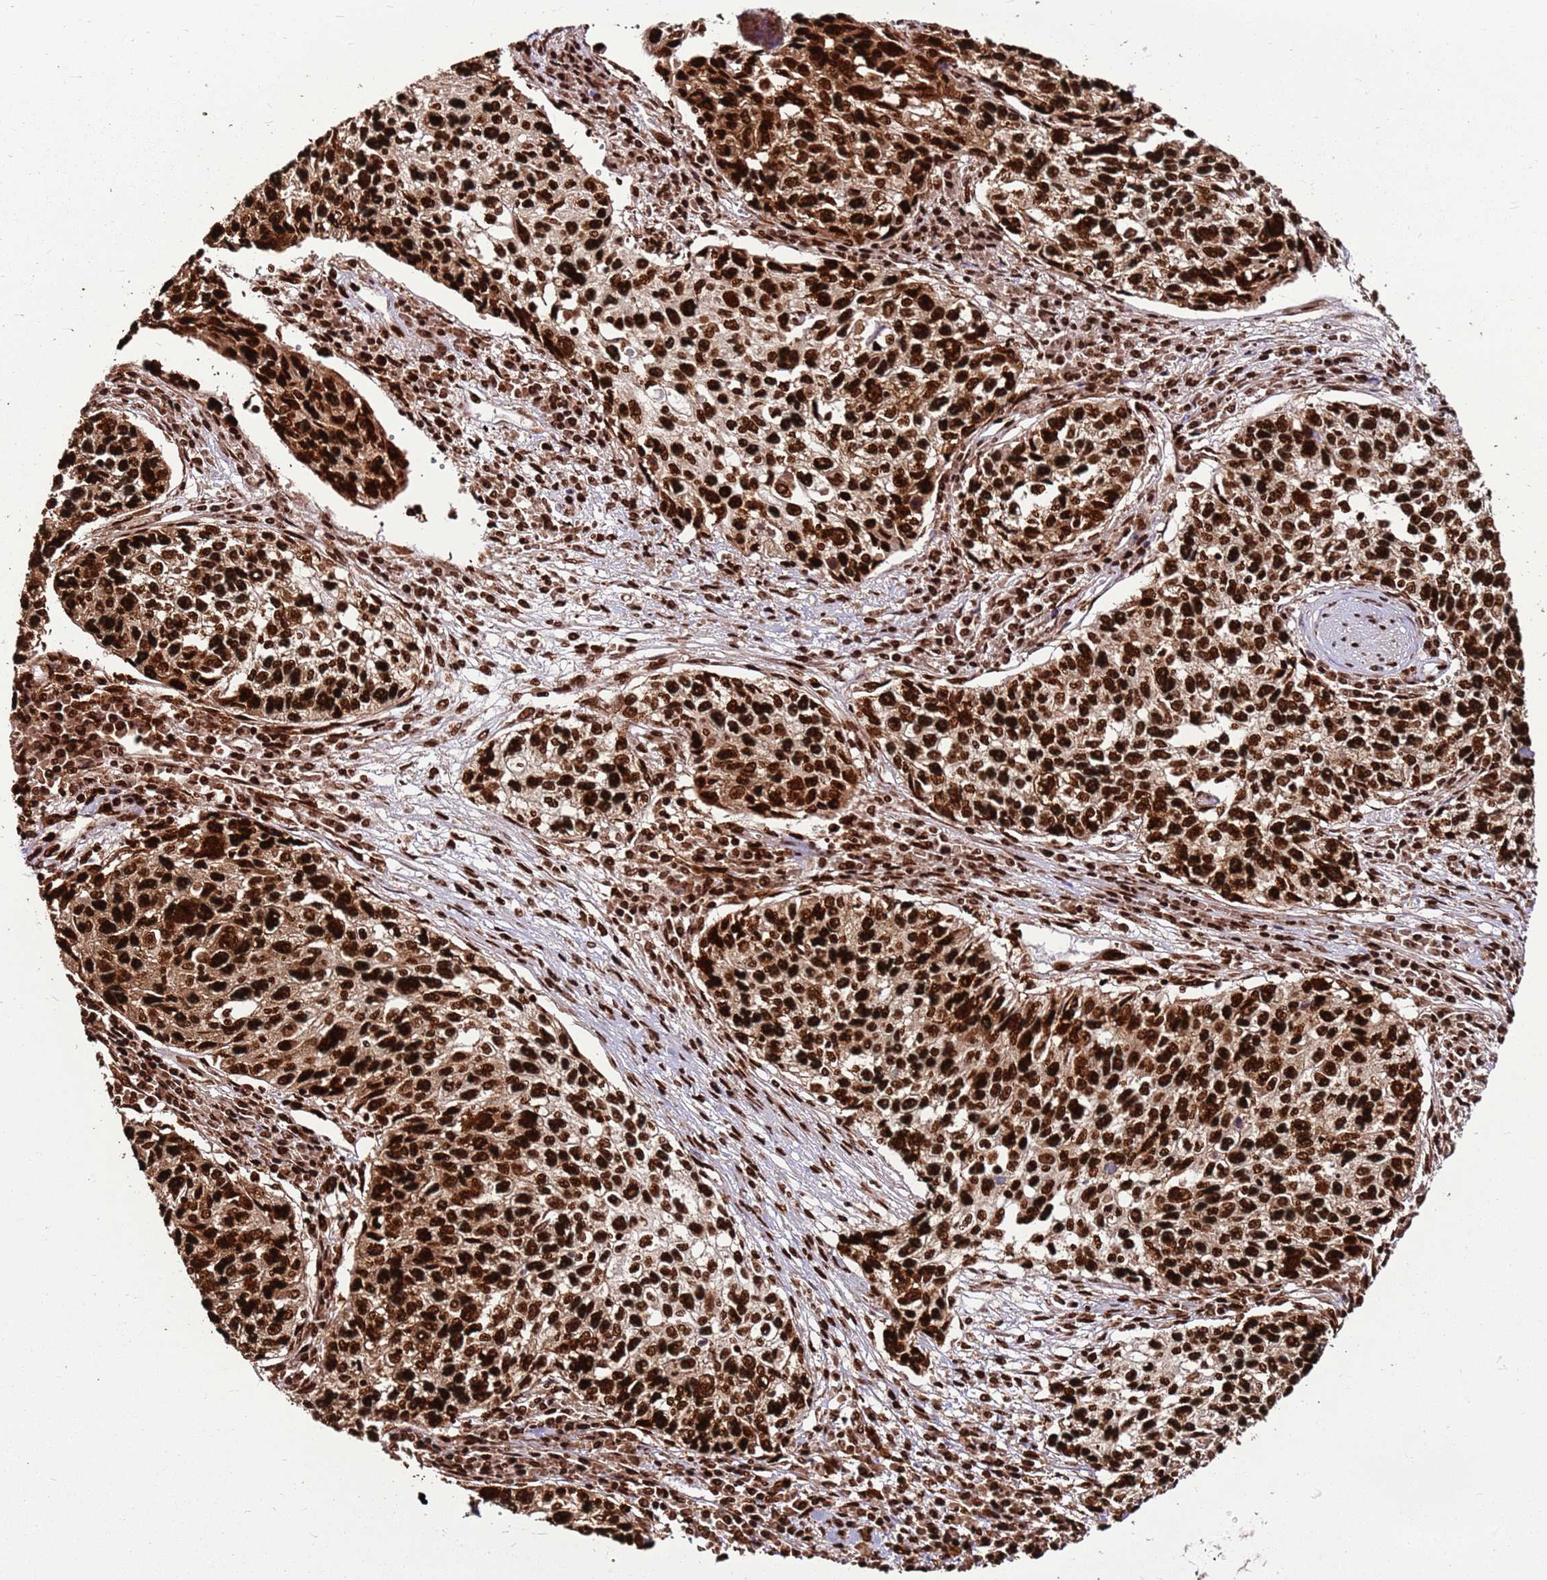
{"staining": {"intensity": "strong", "quantity": ">75%", "location": "nuclear"}, "tissue": "cervical cancer", "cell_type": "Tumor cells", "image_type": "cancer", "snomed": [{"axis": "morphology", "description": "Squamous cell carcinoma, NOS"}, {"axis": "topography", "description": "Cervix"}], "caption": "Immunohistochemistry (IHC) staining of cervical cancer (squamous cell carcinoma), which exhibits high levels of strong nuclear expression in about >75% of tumor cells indicating strong nuclear protein expression. The staining was performed using DAB (brown) for protein detection and nuclei were counterstained in hematoxylin (blue).", "gene": "HNRNPAB", "patient": {"sex": "female", "age": 57}}